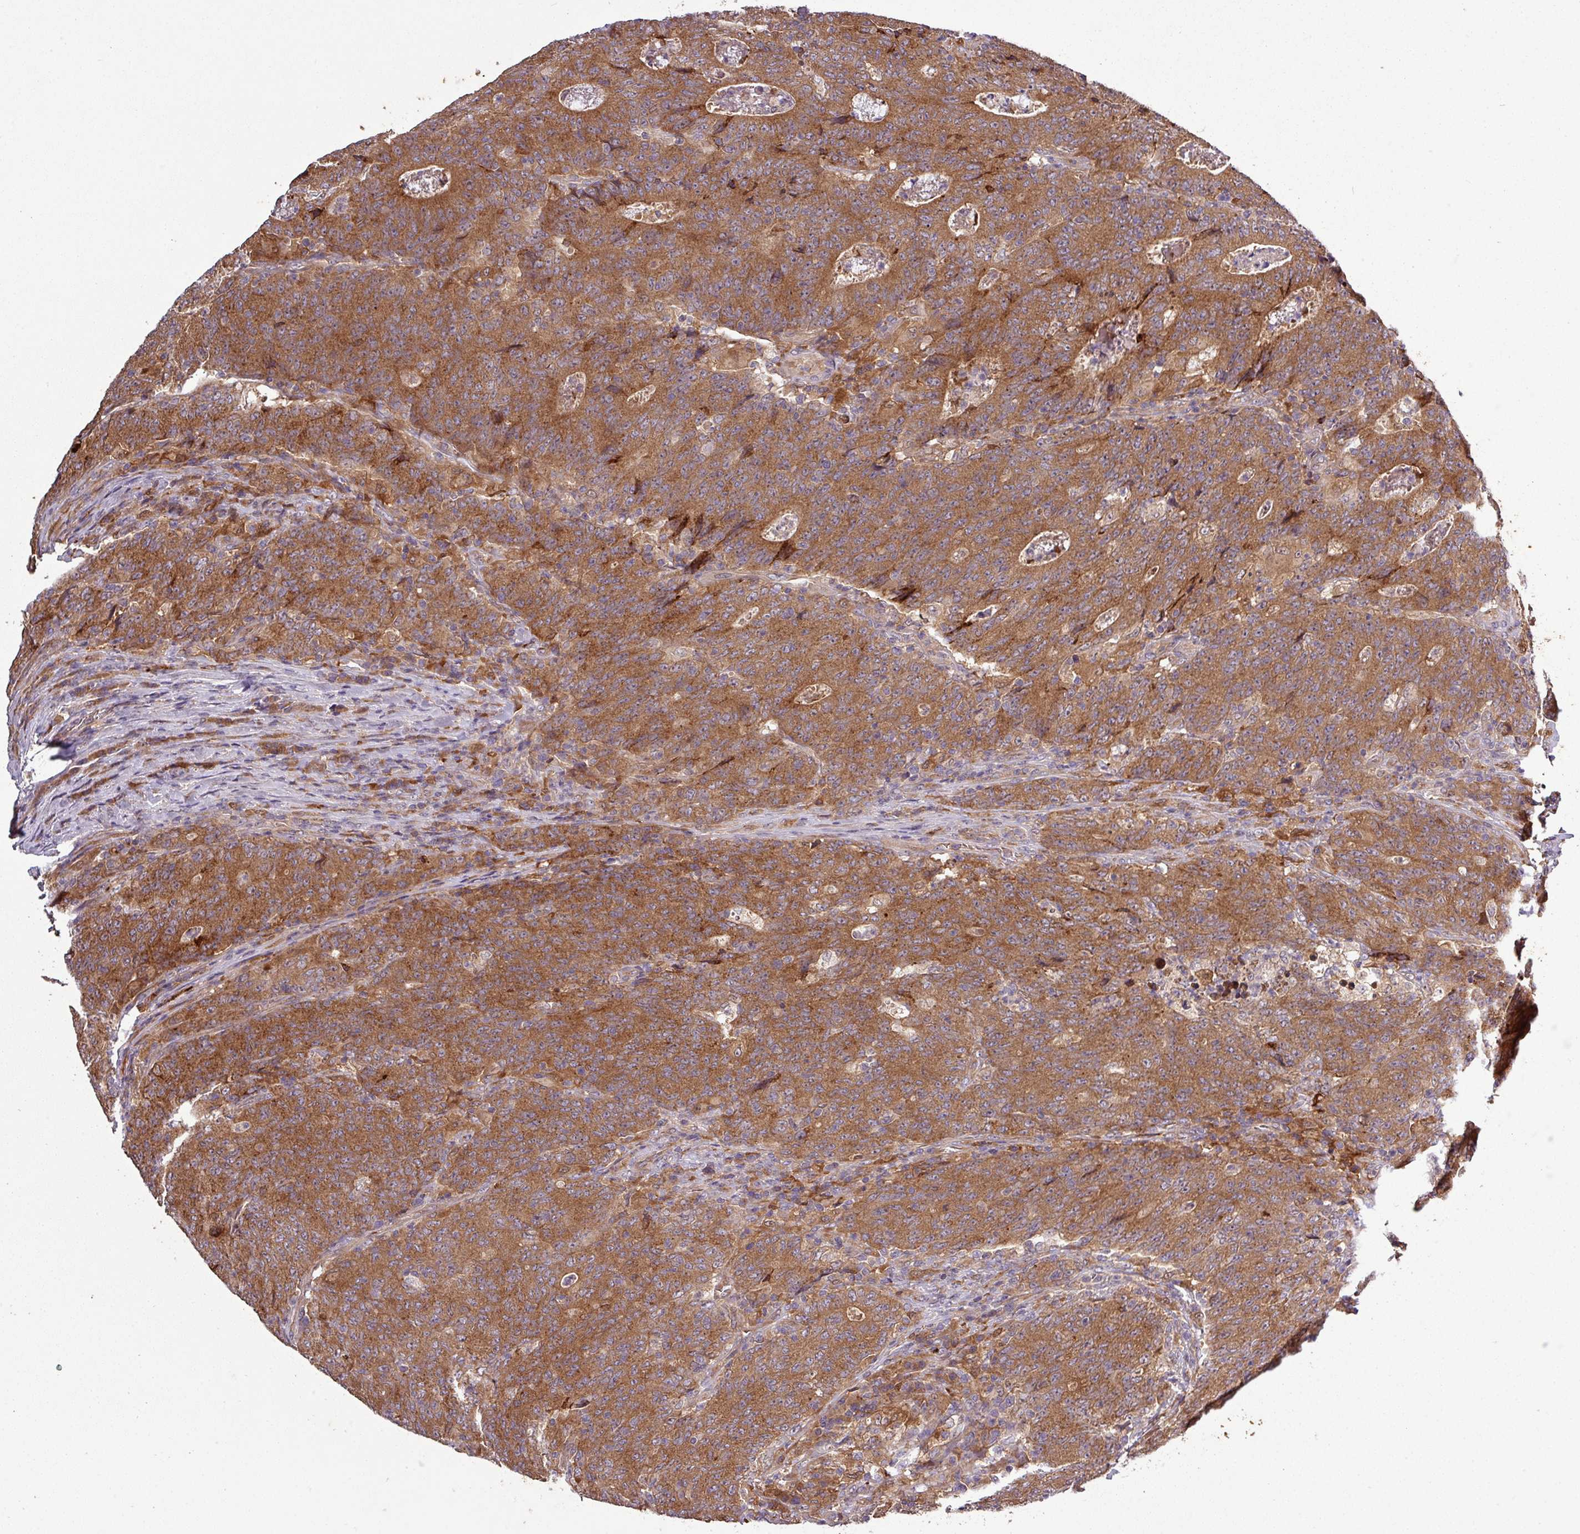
{"staining": {"intensity": "strong", "quantity": ">75%", "location": "cytoplasmic/membranous"}, "tissue": "colorectal cancer", "cell_type": "Tumor cells", "image_type": "cancer", "snomed": [{"axis": "morphology", "description": "Adenocarcinoma, NOS"}, {"axis": "topography", "description": "Colon"}], "caption": "An immunohistochemistry micrograph of tumor tissue is shown. Protein staining in brown labels strong cytoplasmic/membranous positivity in colorectal cancer within tumor cells.", "gene": "SIRPB2", "patient": {"sex": "female", "age": 75}}